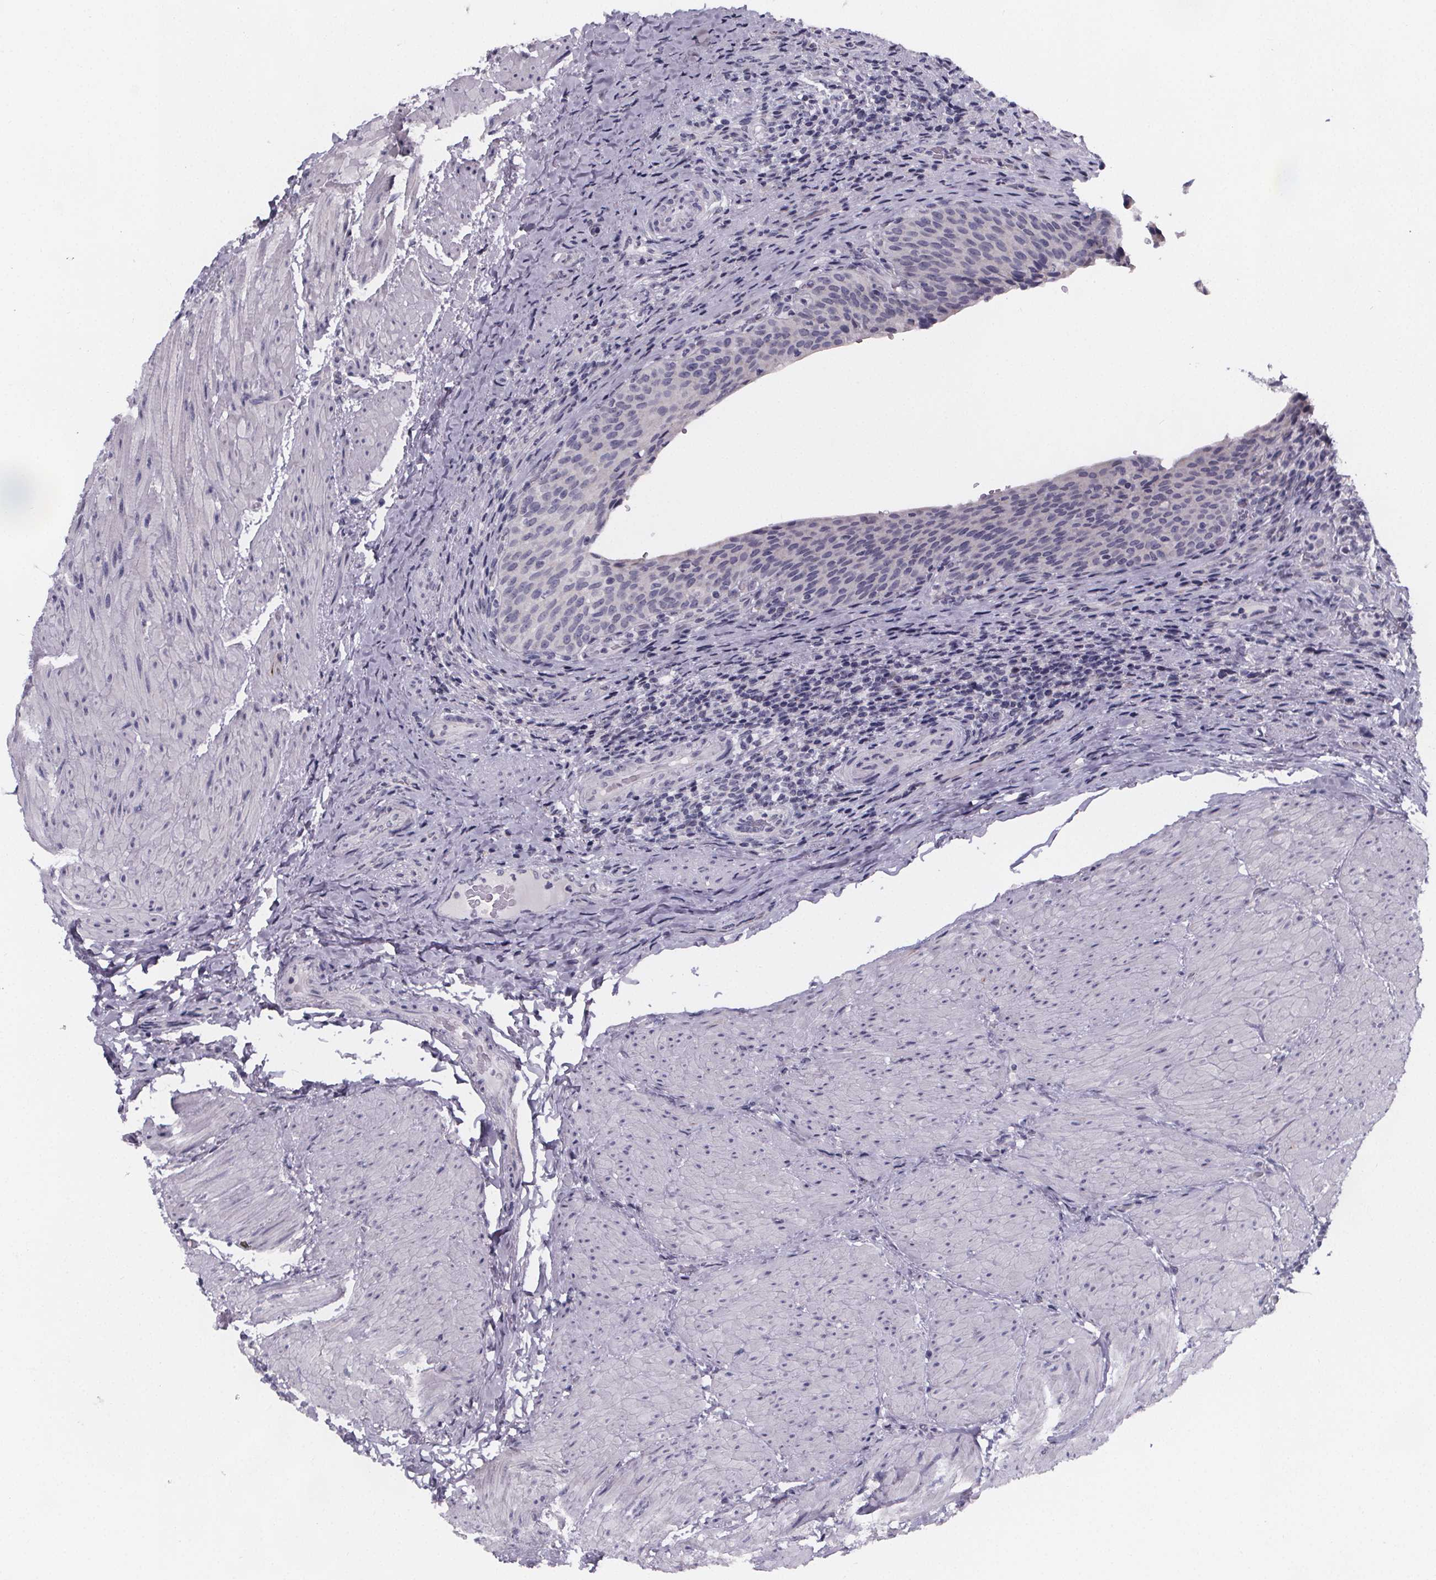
{"staining": {"intensity": "negative", "quantity": "none", "location": "none"}, "tissue": "urinary bladder", "cell_type": "Urothelial cells", "image_type": "normal", "snomed": [{"axis": "morphology", "description": "Normal tissue, NOS"}, {"axis": "topography", "description": "Urinary bladder"}, {"axis": "topography", "description": "Peripheral nerve tissue"}], "caption": "Photomicrograph shows no protein expression in urothelial cells of benign urinary bladder.", "gene": "PAH", "patient": {"sex": "male", "age": 66}}